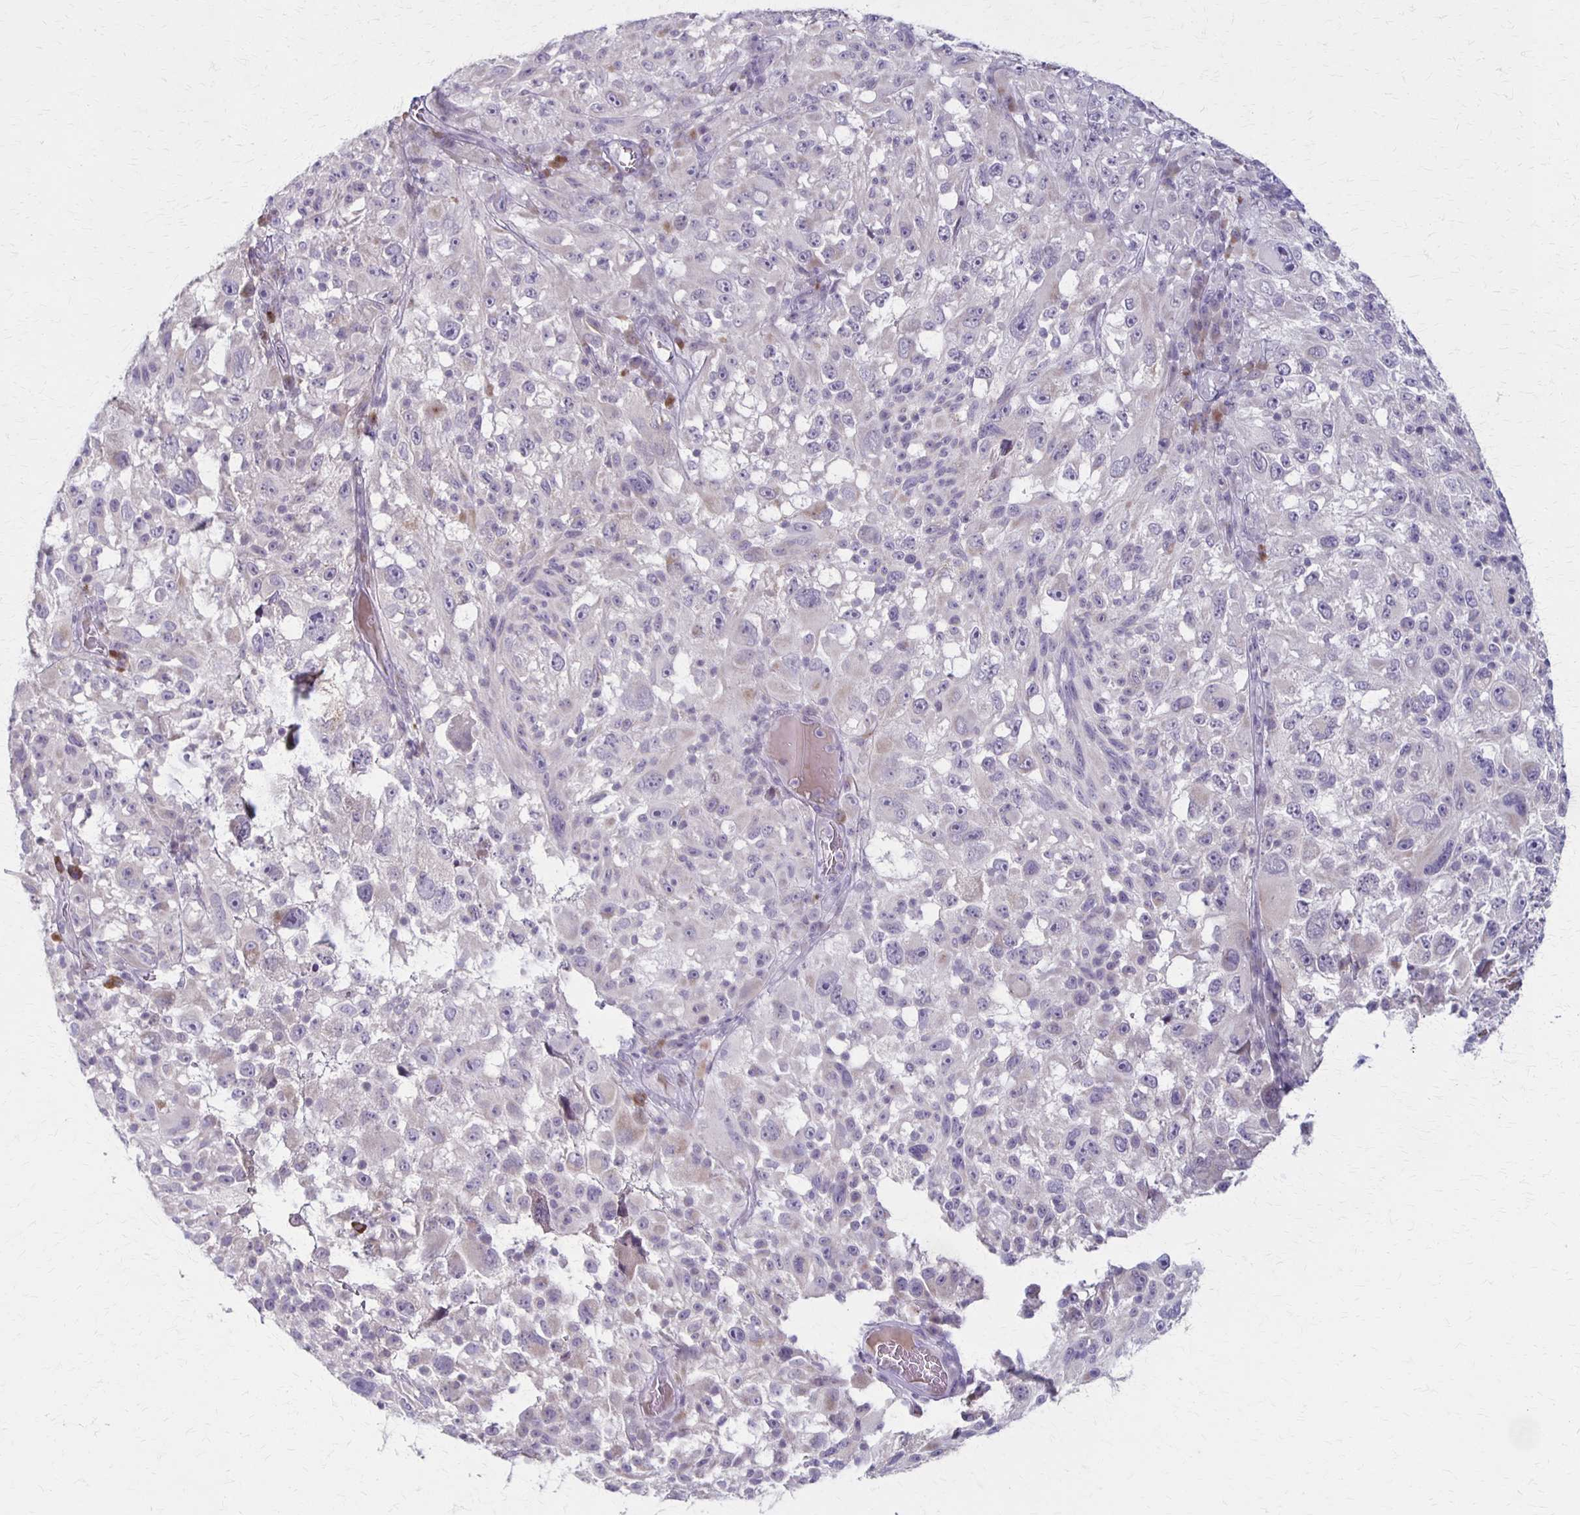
{"staining": {"intensity": "negative", "quantity": "none", "location": "none"}, "tissue": "melanoma", "cell_type": "Tumor cells", "image_type": "cancer", "snomed": [{"axis": "morphology", "description": "Malignant melanoma, NOS"}, {"axis": "topography", "description": "Skin"}], "caption": "This is a photomicrograph of IHC staining of melanoma, which shows no staining in tumor cells.", "gene": "SLC35E2B", "patient": {"sex": "female", "age": 71}}